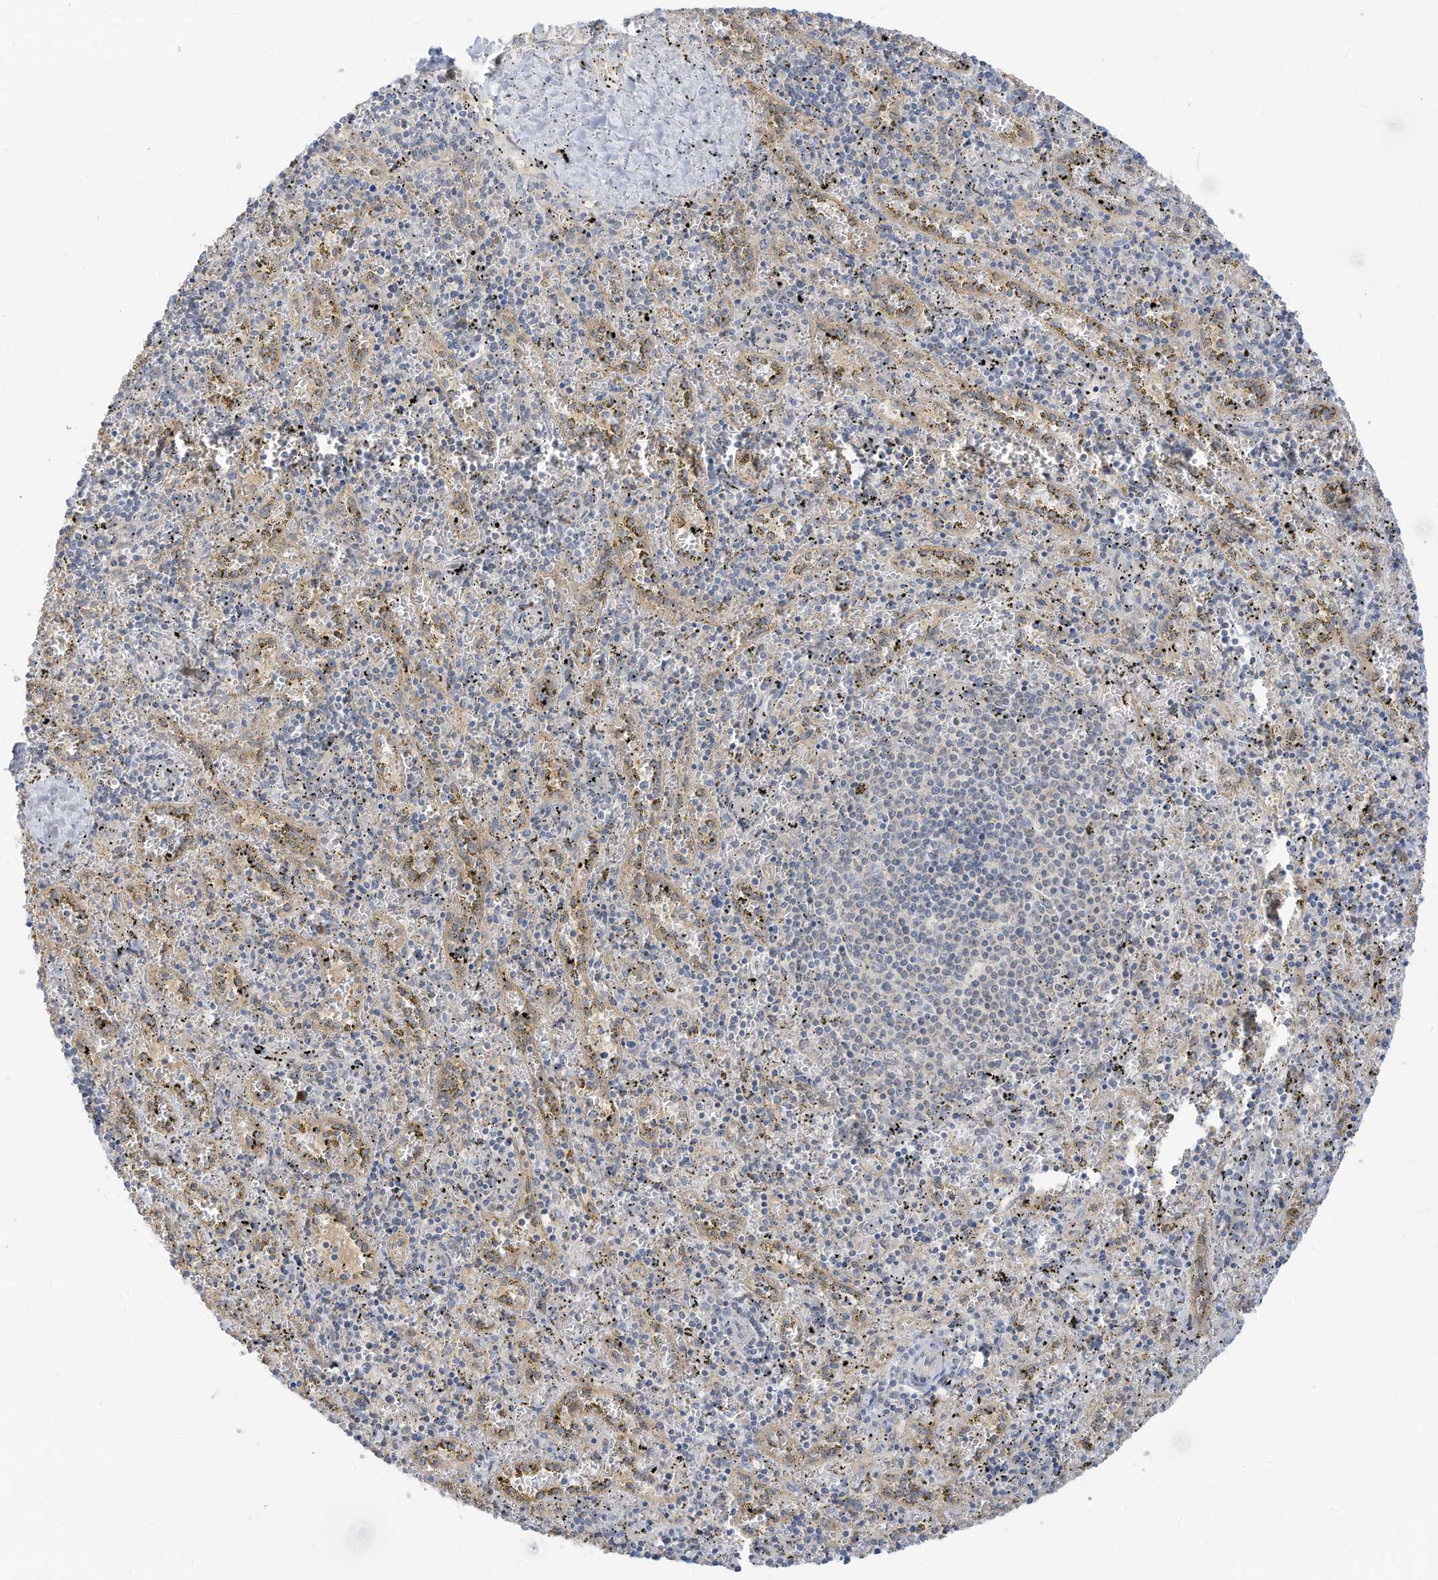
{"staining": {"intensity": "negative", "quantity": "none", "location": "none"}, "tissue": "spleen", "cell_type": "Cells in red pulp", "image_type": "normal", "snomed": [{"axis": "morphology", "description": "Normal tissue, NOS"}, {"axis": "topography", "description": "Spleen"}], "caption": "The histopathology image reveals no significant expression in cells in red pulp of spleen.", "gene": "LRRN2", "patient": {"sex": "male", "age": 11}}